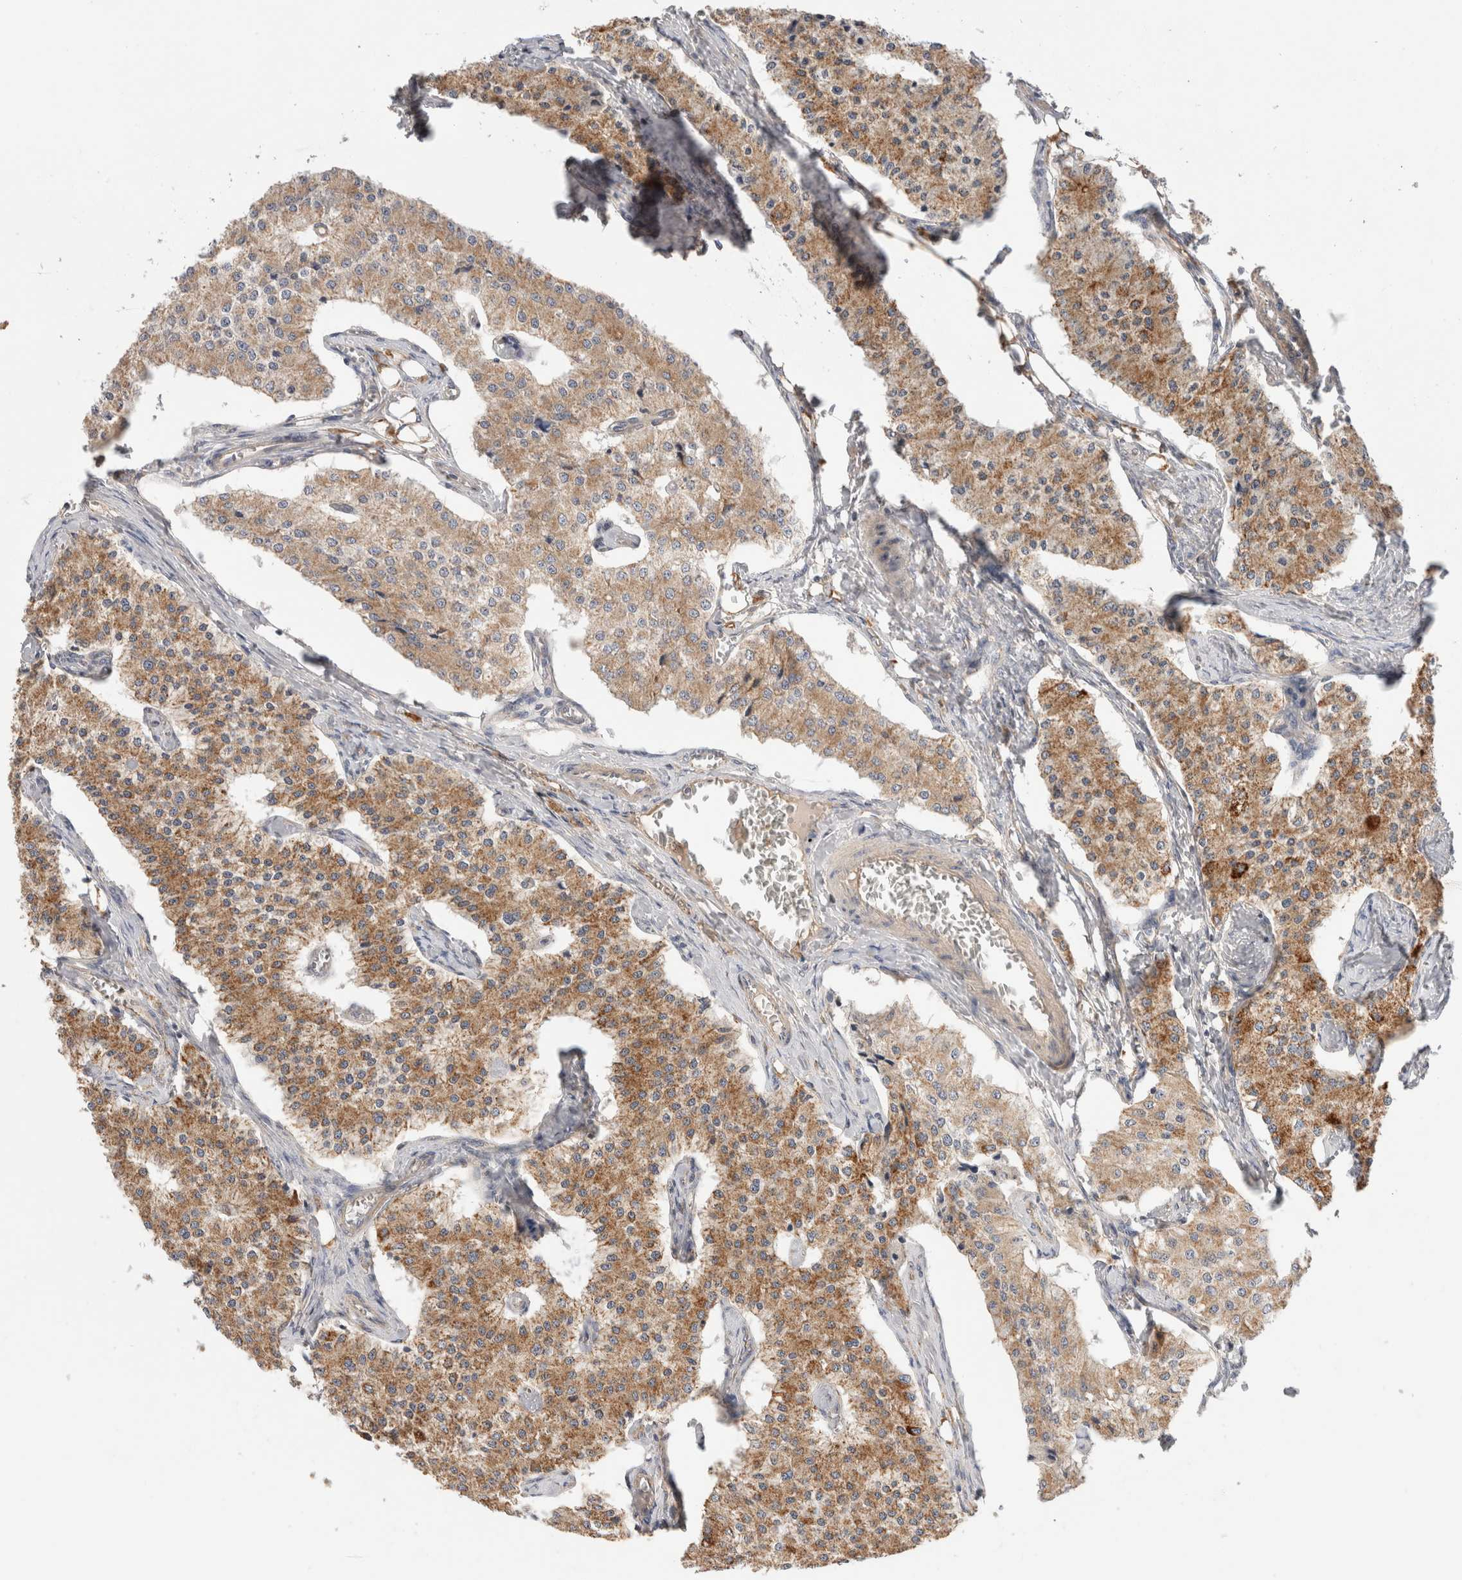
{"staining": {"intensity": "moderate", "quantity": ">75%", "location": "cytoplasmic/membranous"}, "tissue": "carcinoid", "cell_type": "Tumor cells", "image_type": "cancer", "snomed": [{"axis": "morphology", "description": "Carcinoid, malignant, NOS"}, {"axis": "topography", "description": "Colon"}], "caption": "Human carcinoid stained for a protein (brown) exhibits moderate cytoplasmic/membranous positive positivity in approximately >75% of tumor cells.", "gene": "SGK3", "patient": {"sex": "female", "age": 52}}